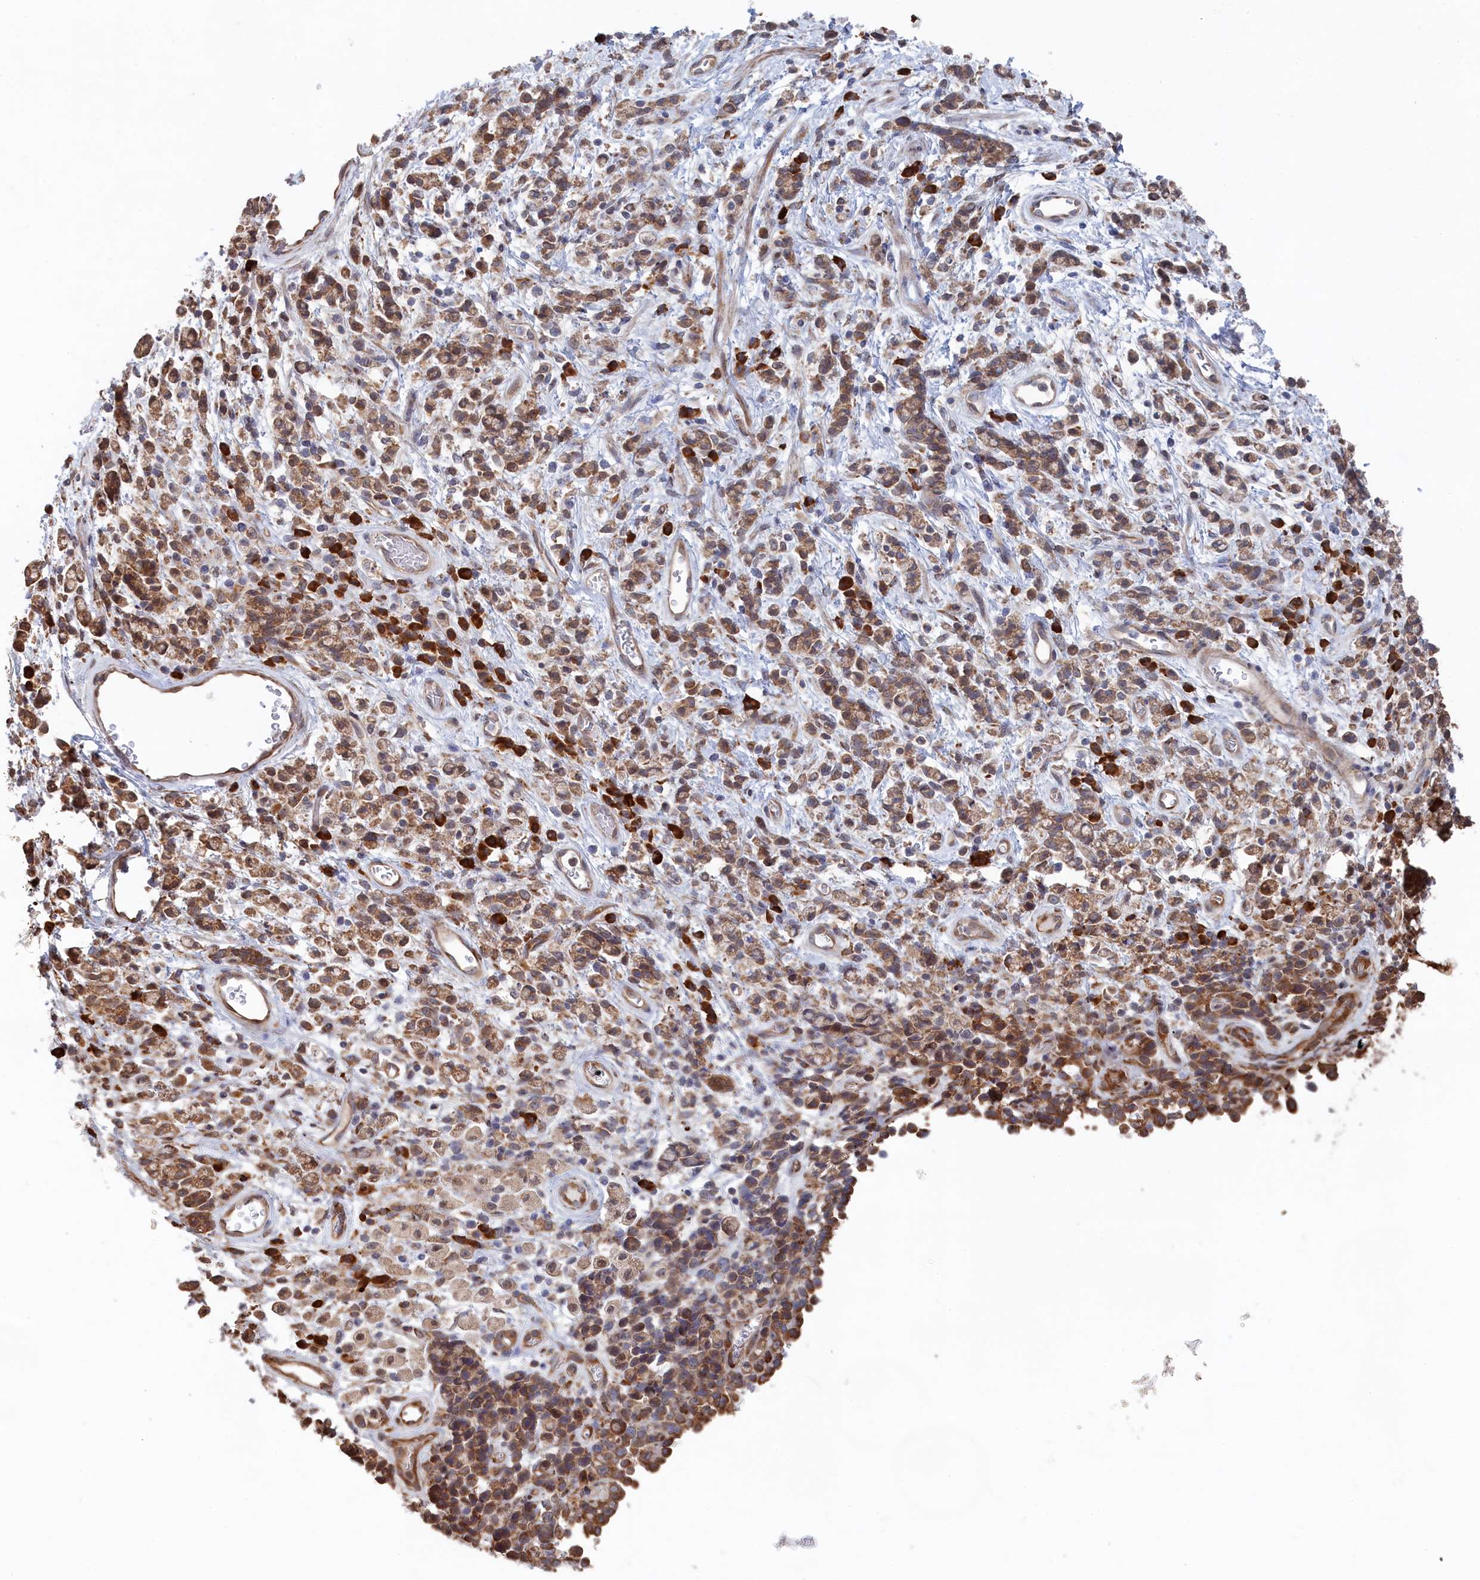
{"staining": {"intensity": "moderate", "quantity": ">75%", "location": "cytoplasmic/membranous"}, "tissue": "stomach cancer", "cell_type": "Tumor cells", "image_type": "cancer", "snomed": [{"axis": "morphology", "description": "Adenocarcinoma, NOS"}, {"axis": "topography", "description": "Stomach"}], "caption": "Adenocarcinoma (stomach) tissue demonstrates moderate cytoplasmic/membranous staining in about >75% of tumor cells (brown staining indicates protein expression, while blue staining denotes nuclei).", "gene": "BPIFB6", "patient": {"sex": "female", "age": 60}}